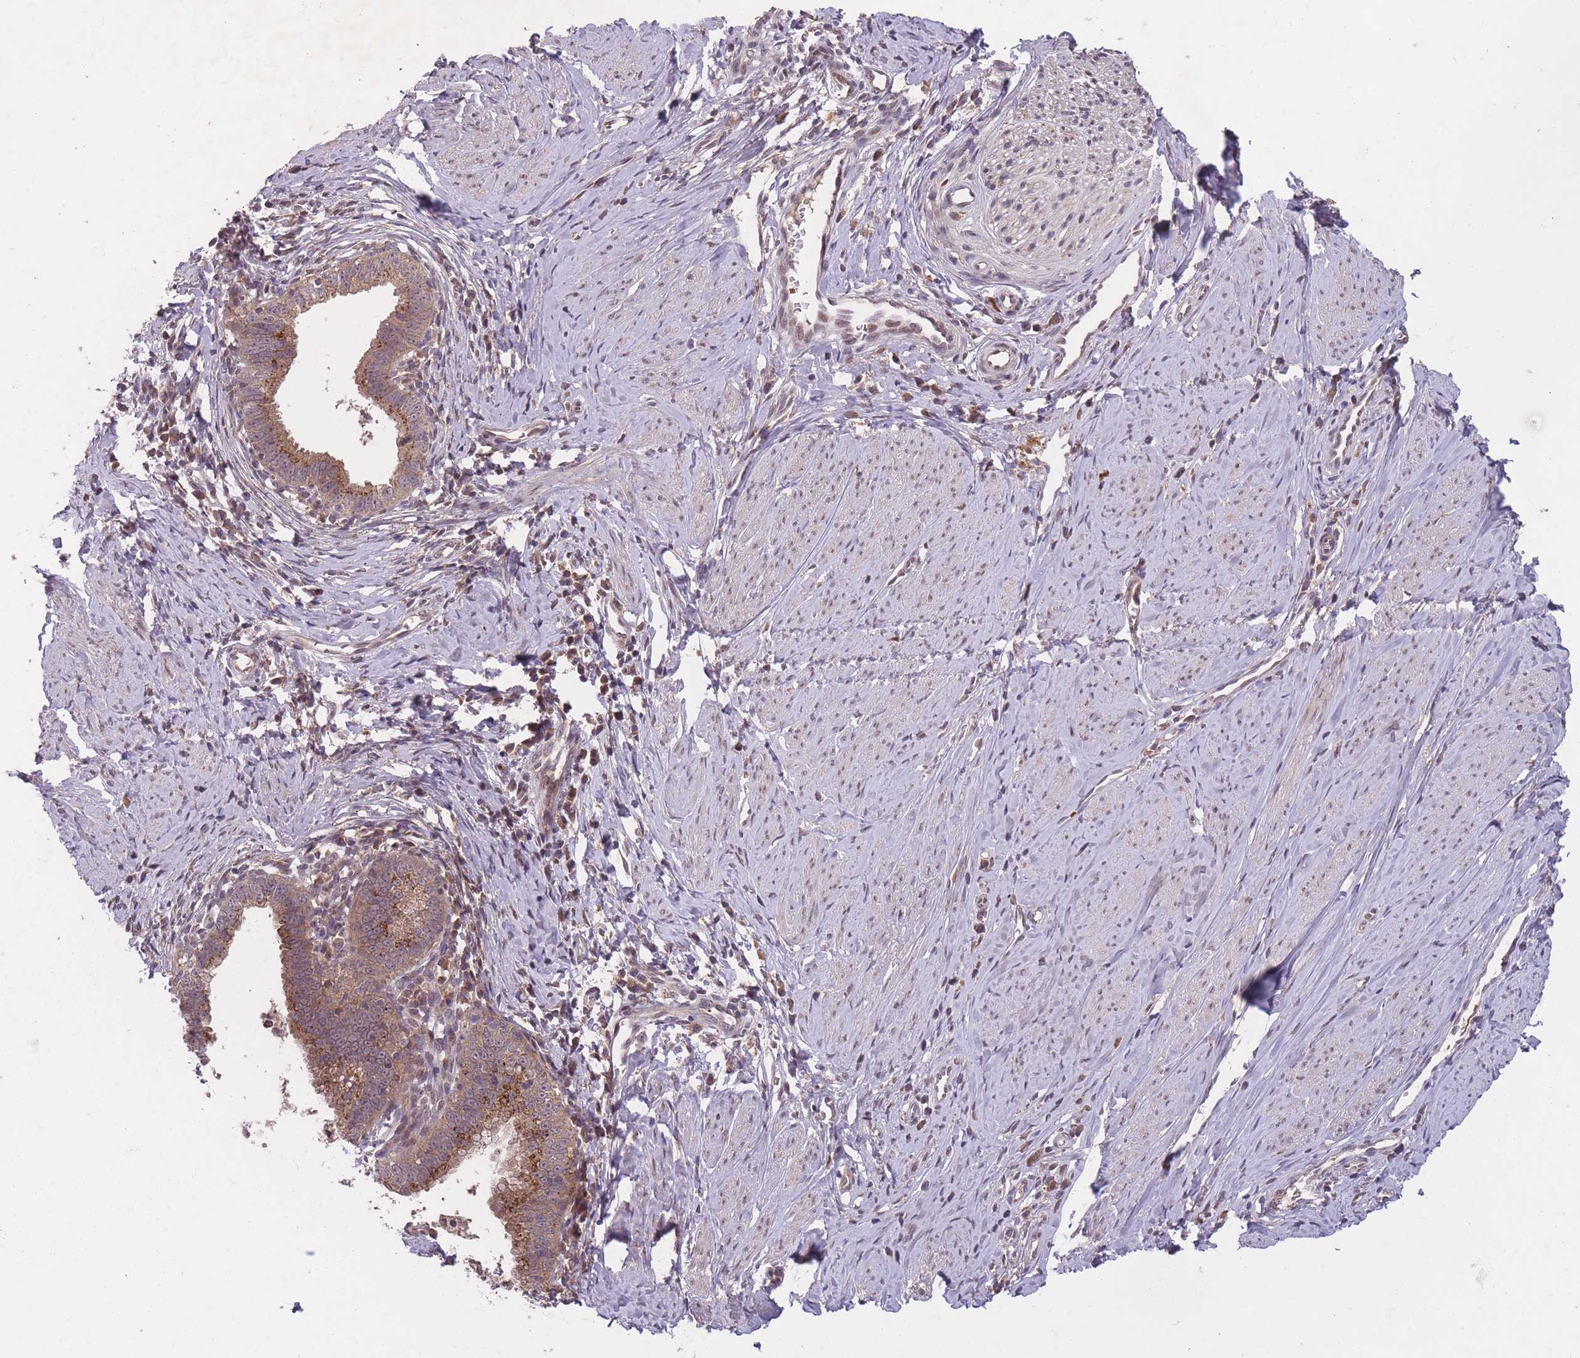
{"staining": {"intensity": "moderate", "quantity": ">75%", "location": "cytoplasmic/membranous"}, "tissue": "cervical cancer", "cell_type": "Tumor cells", "image_type": "cancer", "snomed": [{"axis": "morphology", "description": "Adenocarcinoma, NOS"}, {"axis": "topography", "description": "Cervix"}], "caption": "Adenocarcinoma (cervical) tissue shows moderate cytoplasmic/membranous expression in approximately >75% of tumor cells", "gene": "SECTM1", "patient": {"sex": "female", "age": 36}}